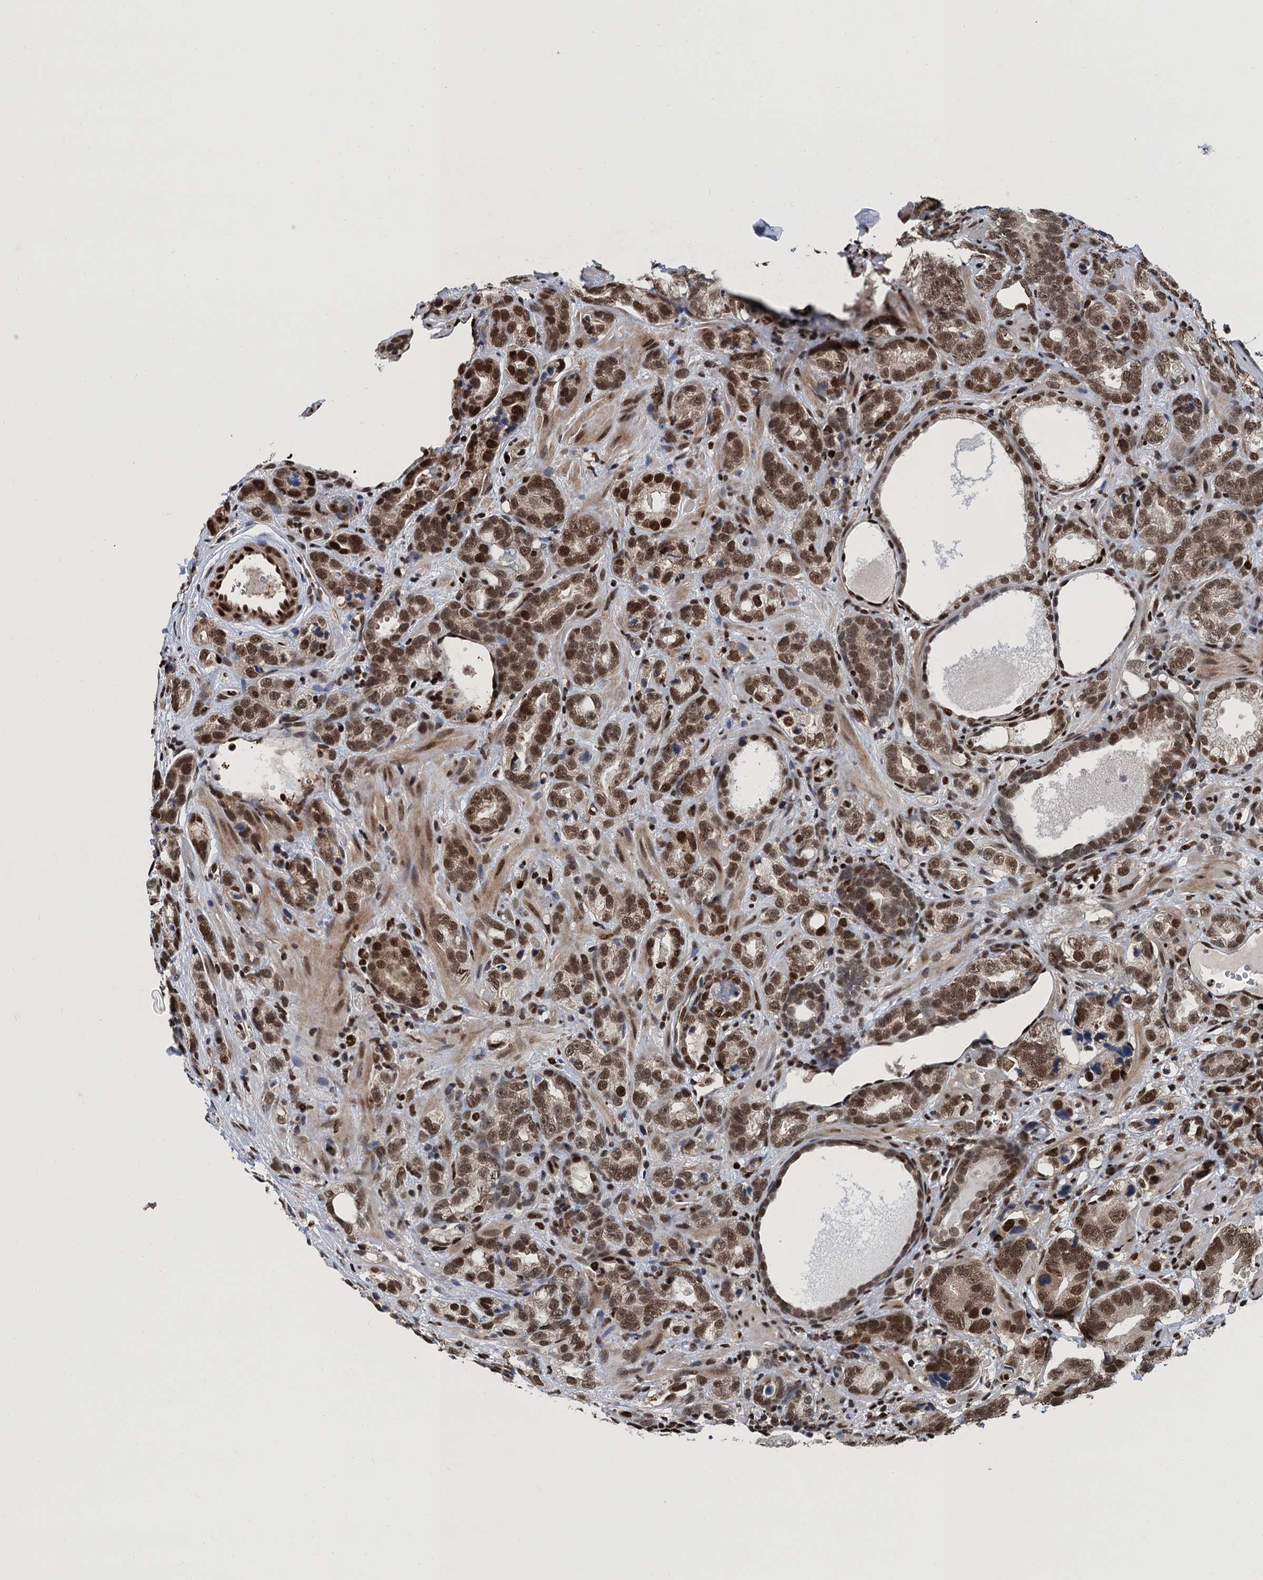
{"staining": {"intensity": "strong", "quantity": ">75%", "location": "nuclear"}, "tissue": "prostate cancer", "cell_type": "Tumor cells", "image_type": "cancer", "snomed": [{"axis": "morphology", "description": "Adenocarcinoma, High grade"}, {"axis": "topography", "description": "Prostate"}], "caption": "Immunohistochemistry (DAB (3,3'-diaminobenzidine)) staining of human adenocarcinoma (high-grade) (prostate) shows strong nuclear protein staining in approximately >75% of tumor cells.", "gene": "PPP4R1", "patient": {"sex": "male", "age": 62}}